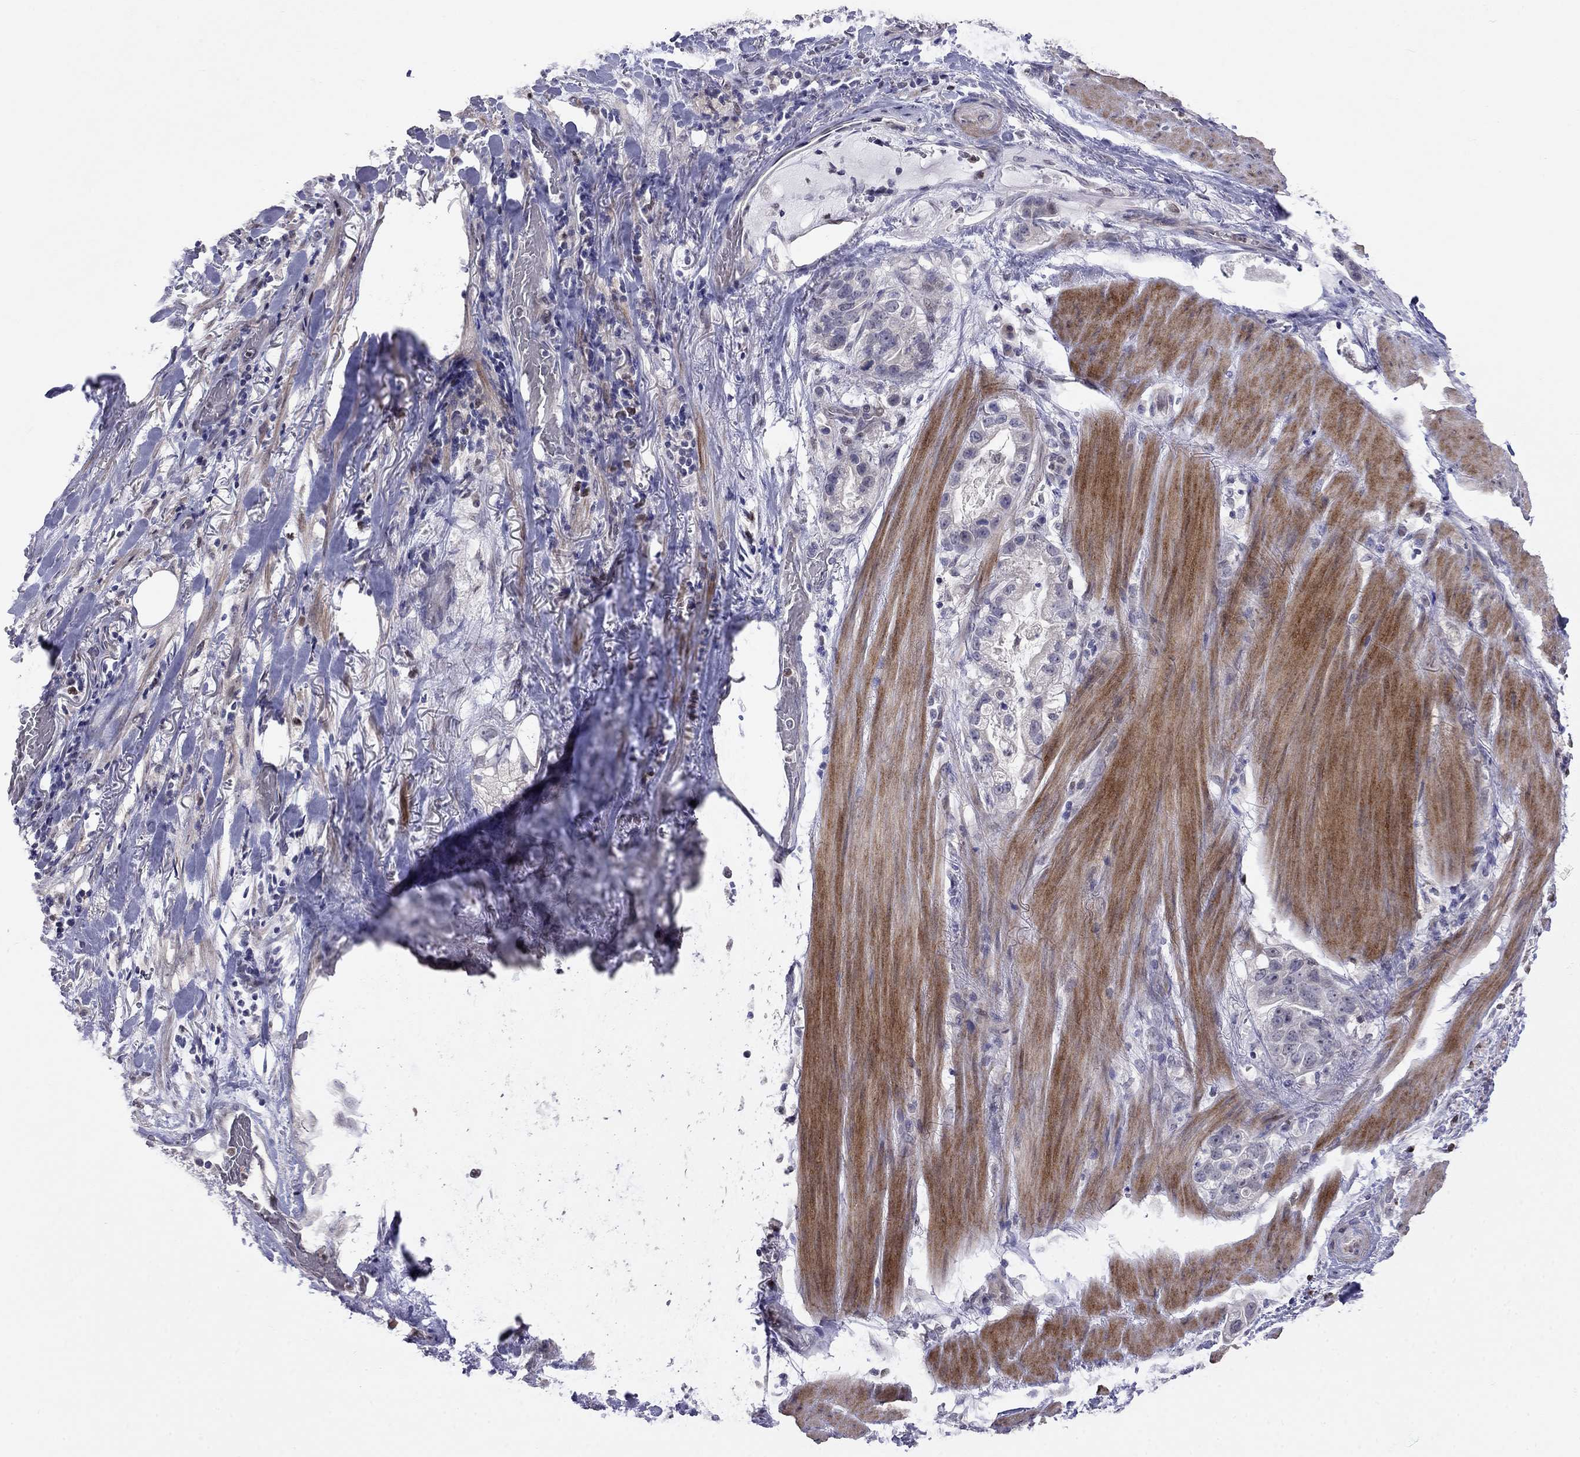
{"staining": {"intensity": "negative", "quantity": "none", "location": "none"}, "tissue": "stomach cancer", "cell_type": "Tumor cells", "image_type": "cancer", "snomed": [{"axis": "morphology", "description": "Adenocarcinoma, NOS"}, {"axis": "topography", "description": "Stomach"}], "caption": "DAB immunohistochemical staining of stomach cancer (adenocarcinoma) demonstrates no significant expression in tumor cells.", "gene": "LRRC39", "patient": {"sex": "male", "age": 59}}